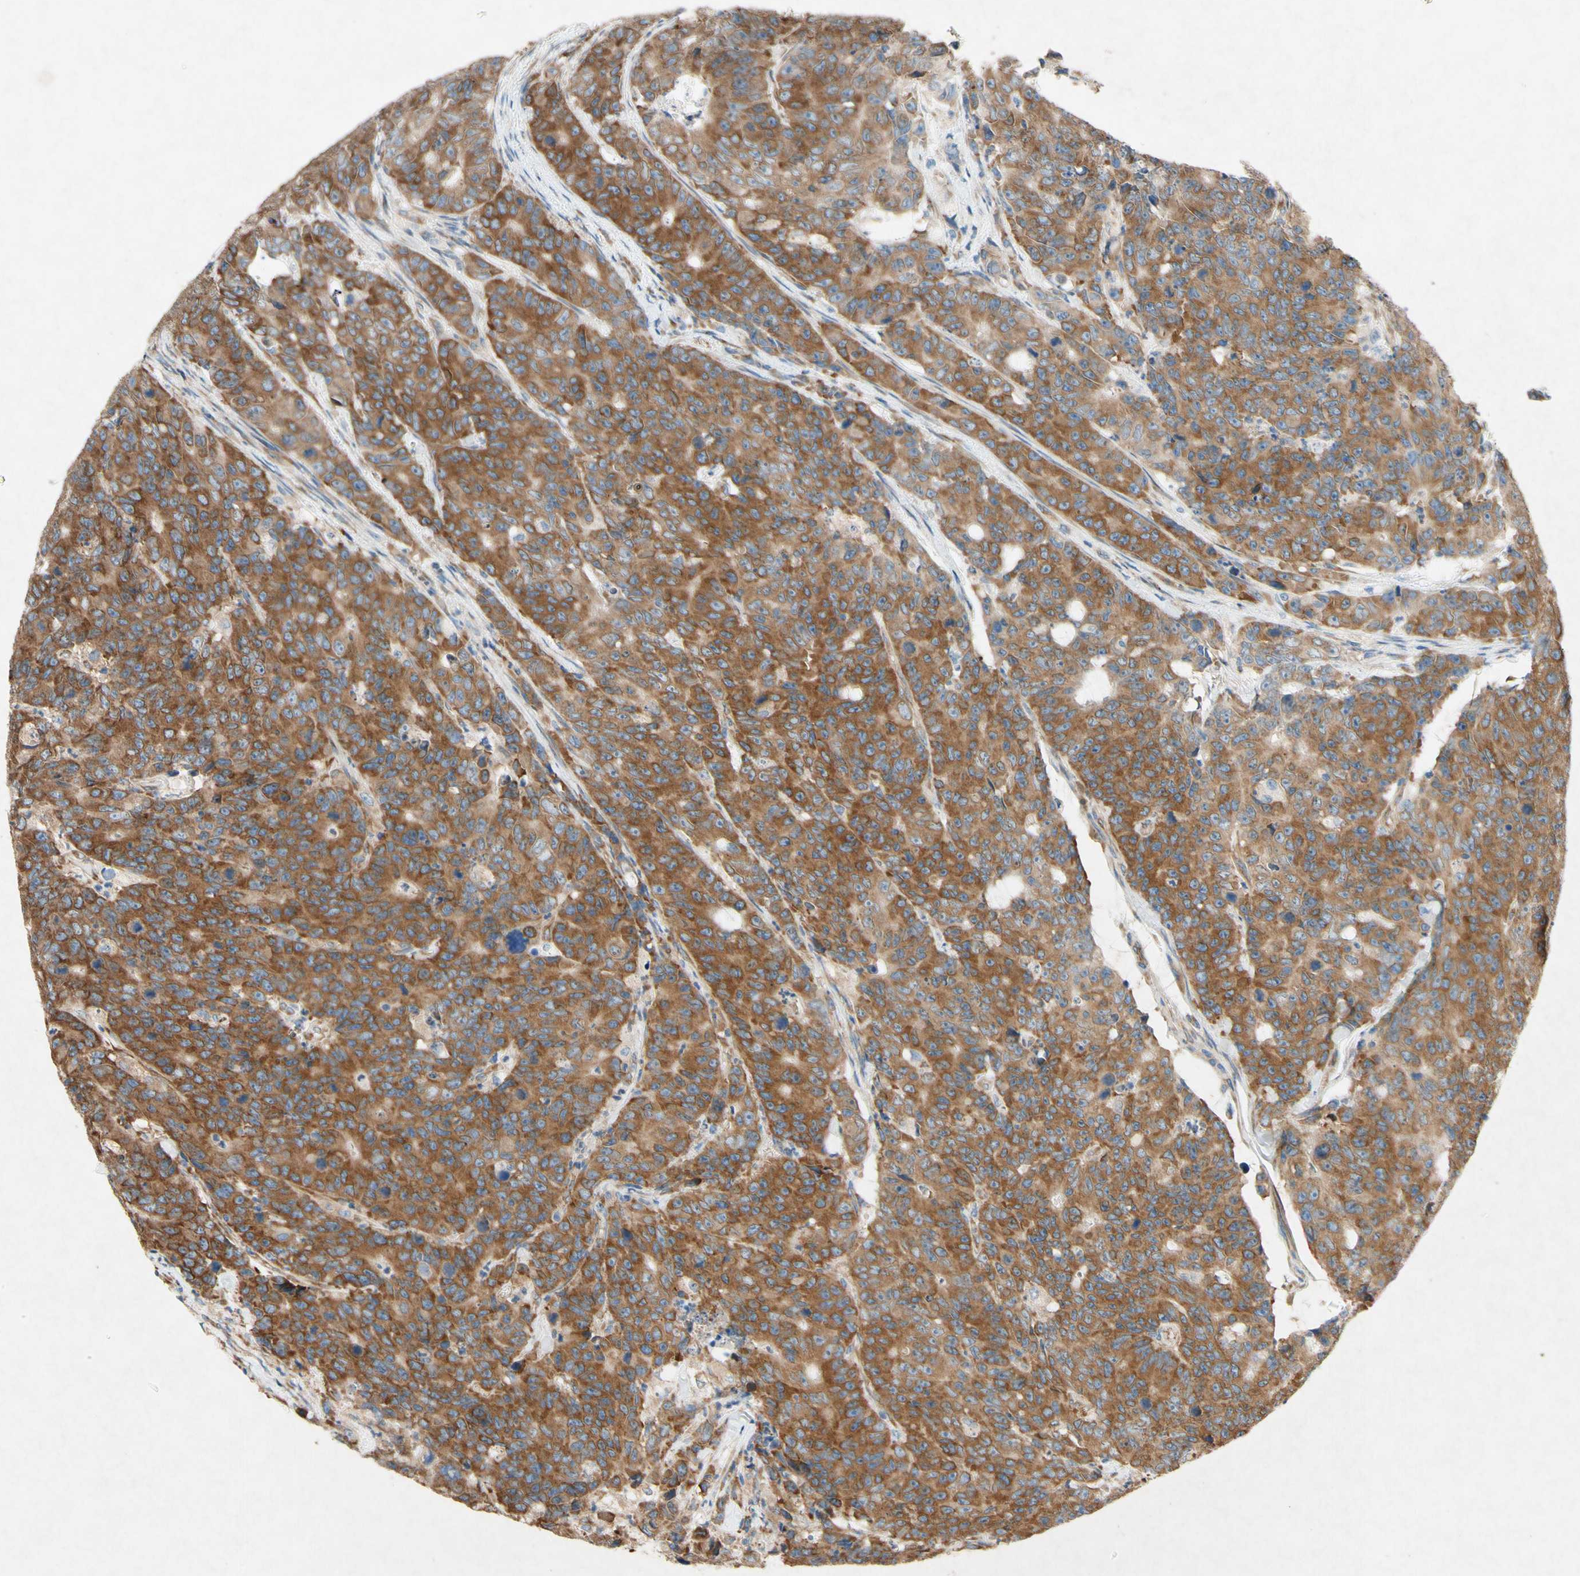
{"staining": {"intensity": "moderate", "quantity": ">75%", "location": "cytoplasmic/membranous"}, "tissue": "colorectal cancer", "cell_type": "Tumor cells", "image_type": "cancer", "snomed": [{"axis": "morphology", "description": "Adenocarcinoma, NOS"}, {"axis": "topography", "description": "Colon"}], "caption": "Immunohistochemical staining of human colorectal cancer (adenocarcinoma) exhibits moderate cytoplasmic/membranous protein staining in approximately >75% of tumor cells.", "gene": "PABPC1", "patient": {"sex": "female", "age": 86}}